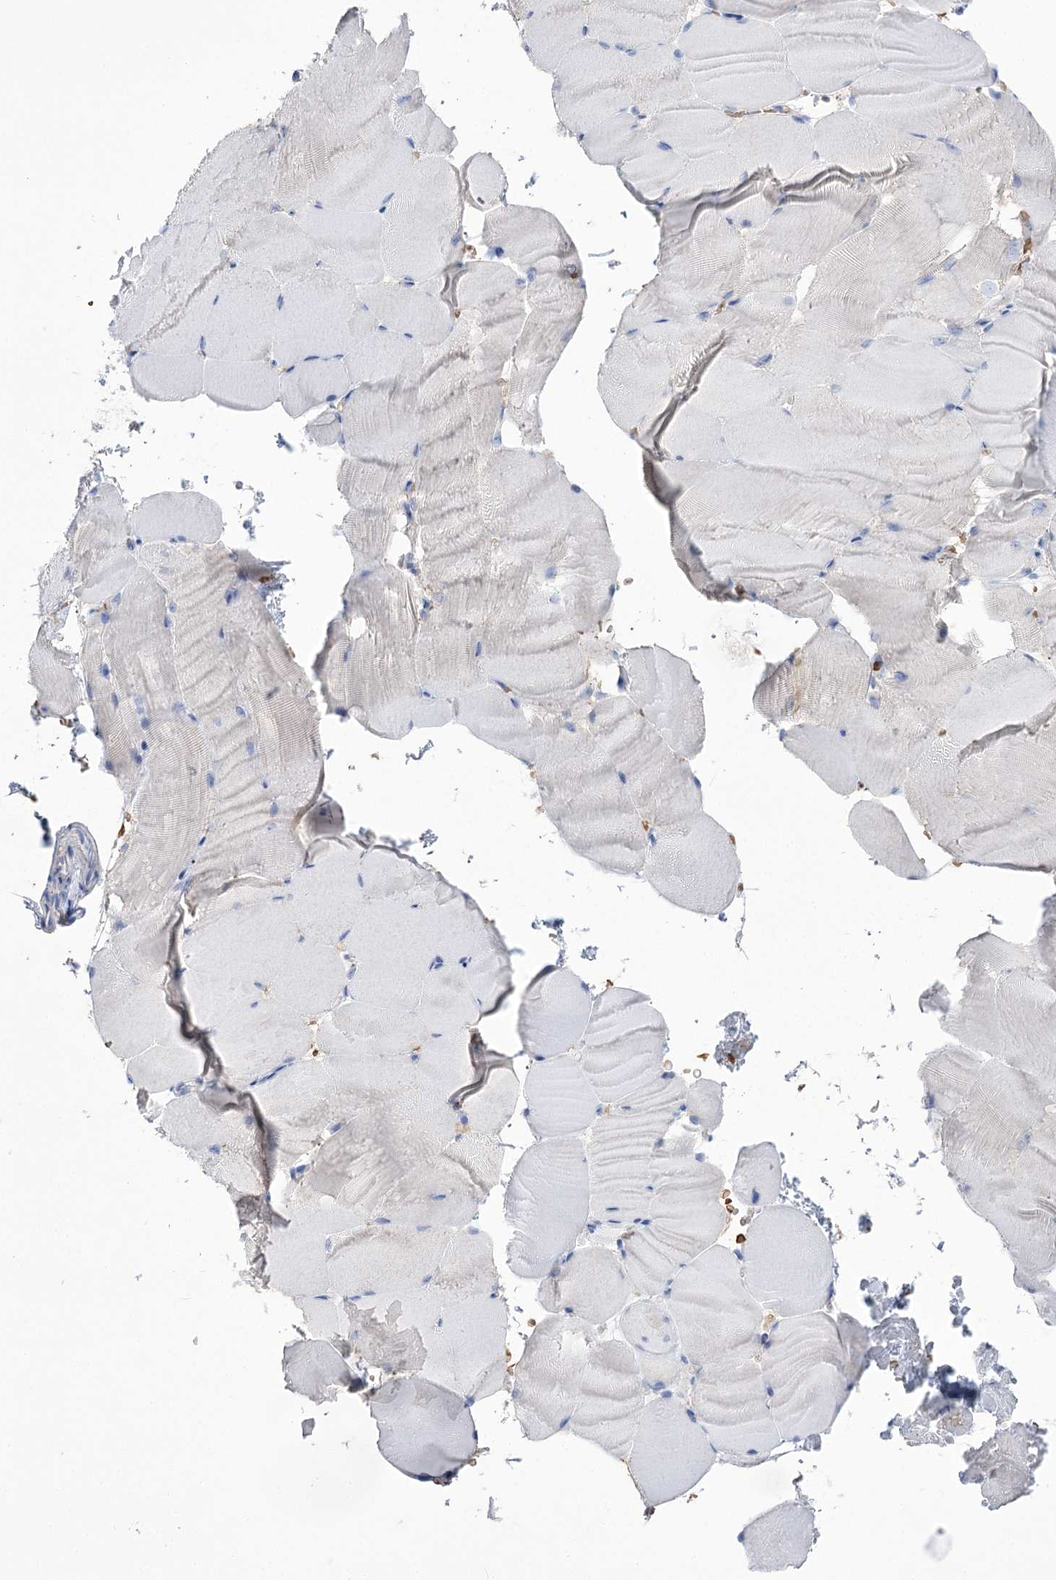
{"staining": {"intensity": "negative", "quantity": "none", "location": "none"}, "tissue": "skeletal muscle", "cell_type": "Myocytes", "image_type": "normal", "snomed": [{"axis": "morphology", "description": "Normal tissue, NOS"}, {"axis": "topography", "description": "Skeletal muscle"}, {"axis": "topography", "description": "Parathyroid gland"}], "caption": "The photomicrograph displays no significant positivity in myocytes of skeletal muscle.", "gene": "PRSS53", "patient": {"sex": "female", "age": 37}}